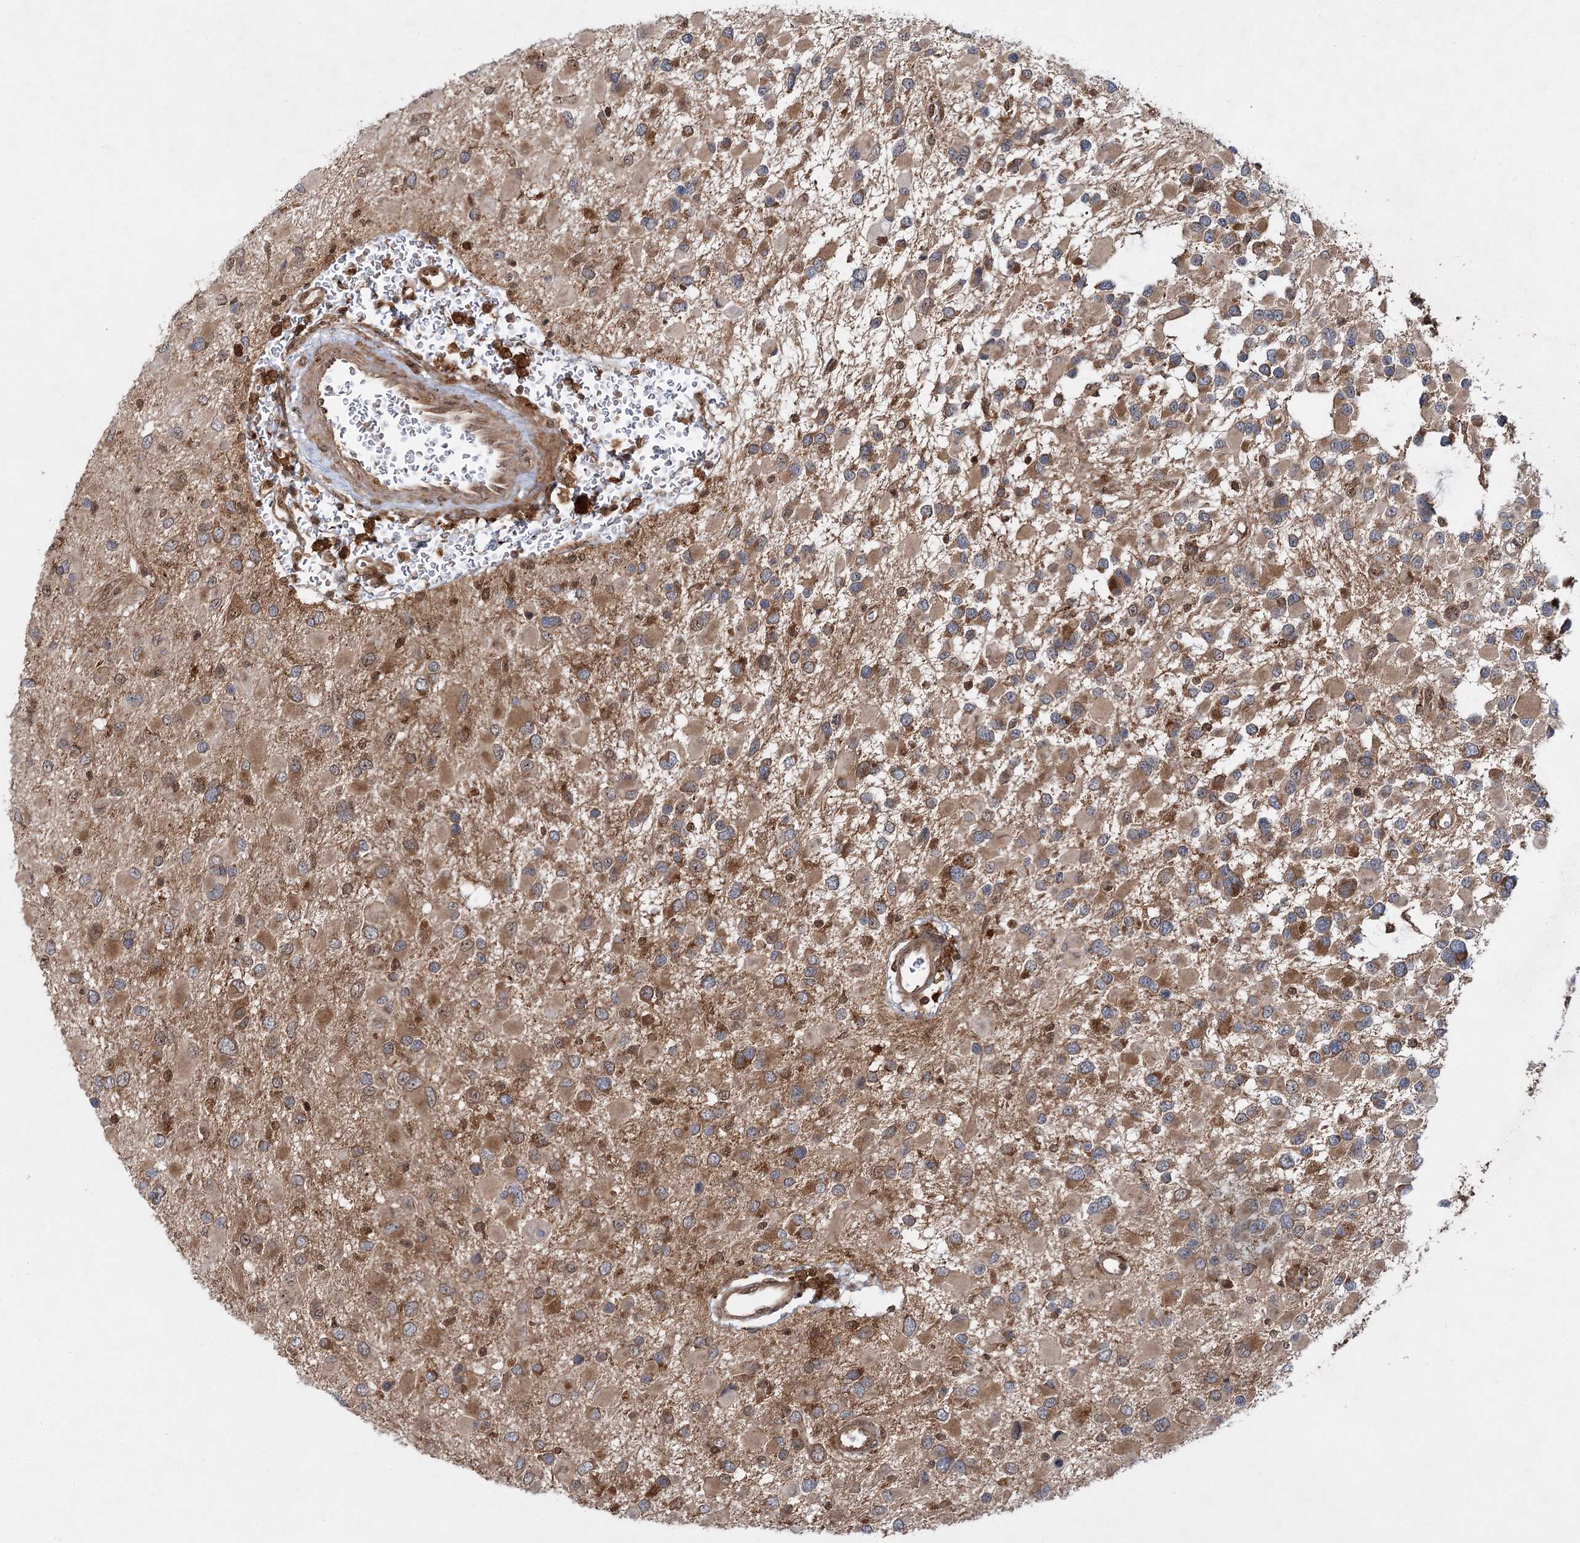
{"staining": {"intensity": "moderate", "quantity": ">75%", "location": "cytoplasmic/membranous"}, "tissue": "glioma", "cell_type": "Tumor cells", "image_type": "cancer", "snomed": [{"axis": "morphology", "description": "Glioma, malignant, High grade"}, {"axis": "topography", "description": "Brain"}], "caption": "This histopathology image displays immunohistochemistry (IHC) staining of malignant glioma (high-grade), with medium moderate cytoplasmic/membranous positivity in approximately >75% of tumor cells.", "gene": "C12orf4", "patient": {"sex": "male", "age": 53}}